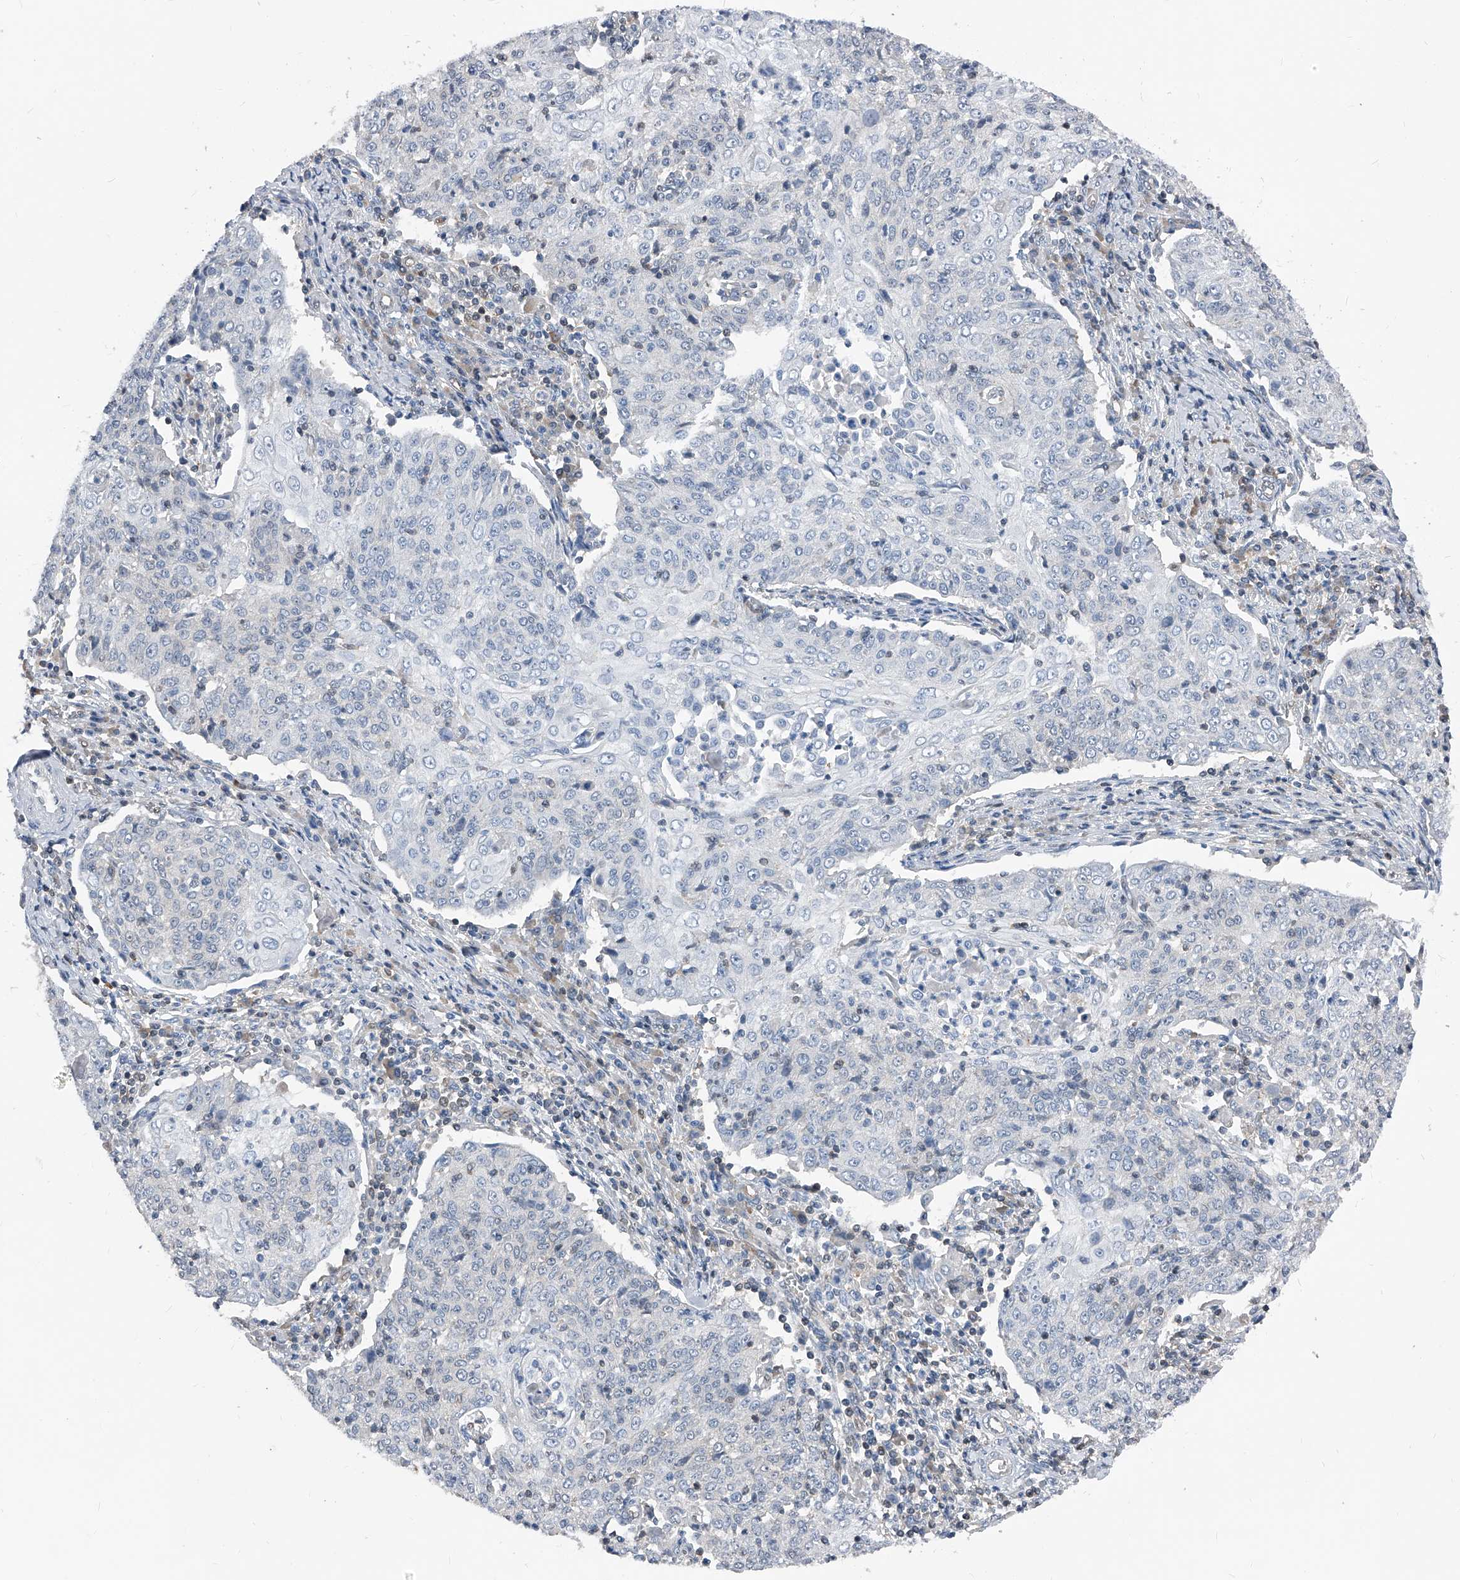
{"staining": {"intensity": "negative", "quantity": "none", "location": "none"}, "tissue": "cervical cancer", "cell_type": "Tumor cells", "image_type": "cancer", "snomed": [{"axis": "morphology", "description": "Squamous cell carcinoma, NOS"}, {"axis": "topography", "description": "Cervix"}], "caption": "The histopathology image shows no staining of tumor cells in cervical squamous cell carcinoma. The staining was performed using DAB to visualize the protein expression in brown, while the nuclei were stained in blue with hematoxylin (Magnification: 20x).", "gene": "MAP2K6", "patient": {"sex": "female", "age": 48}}